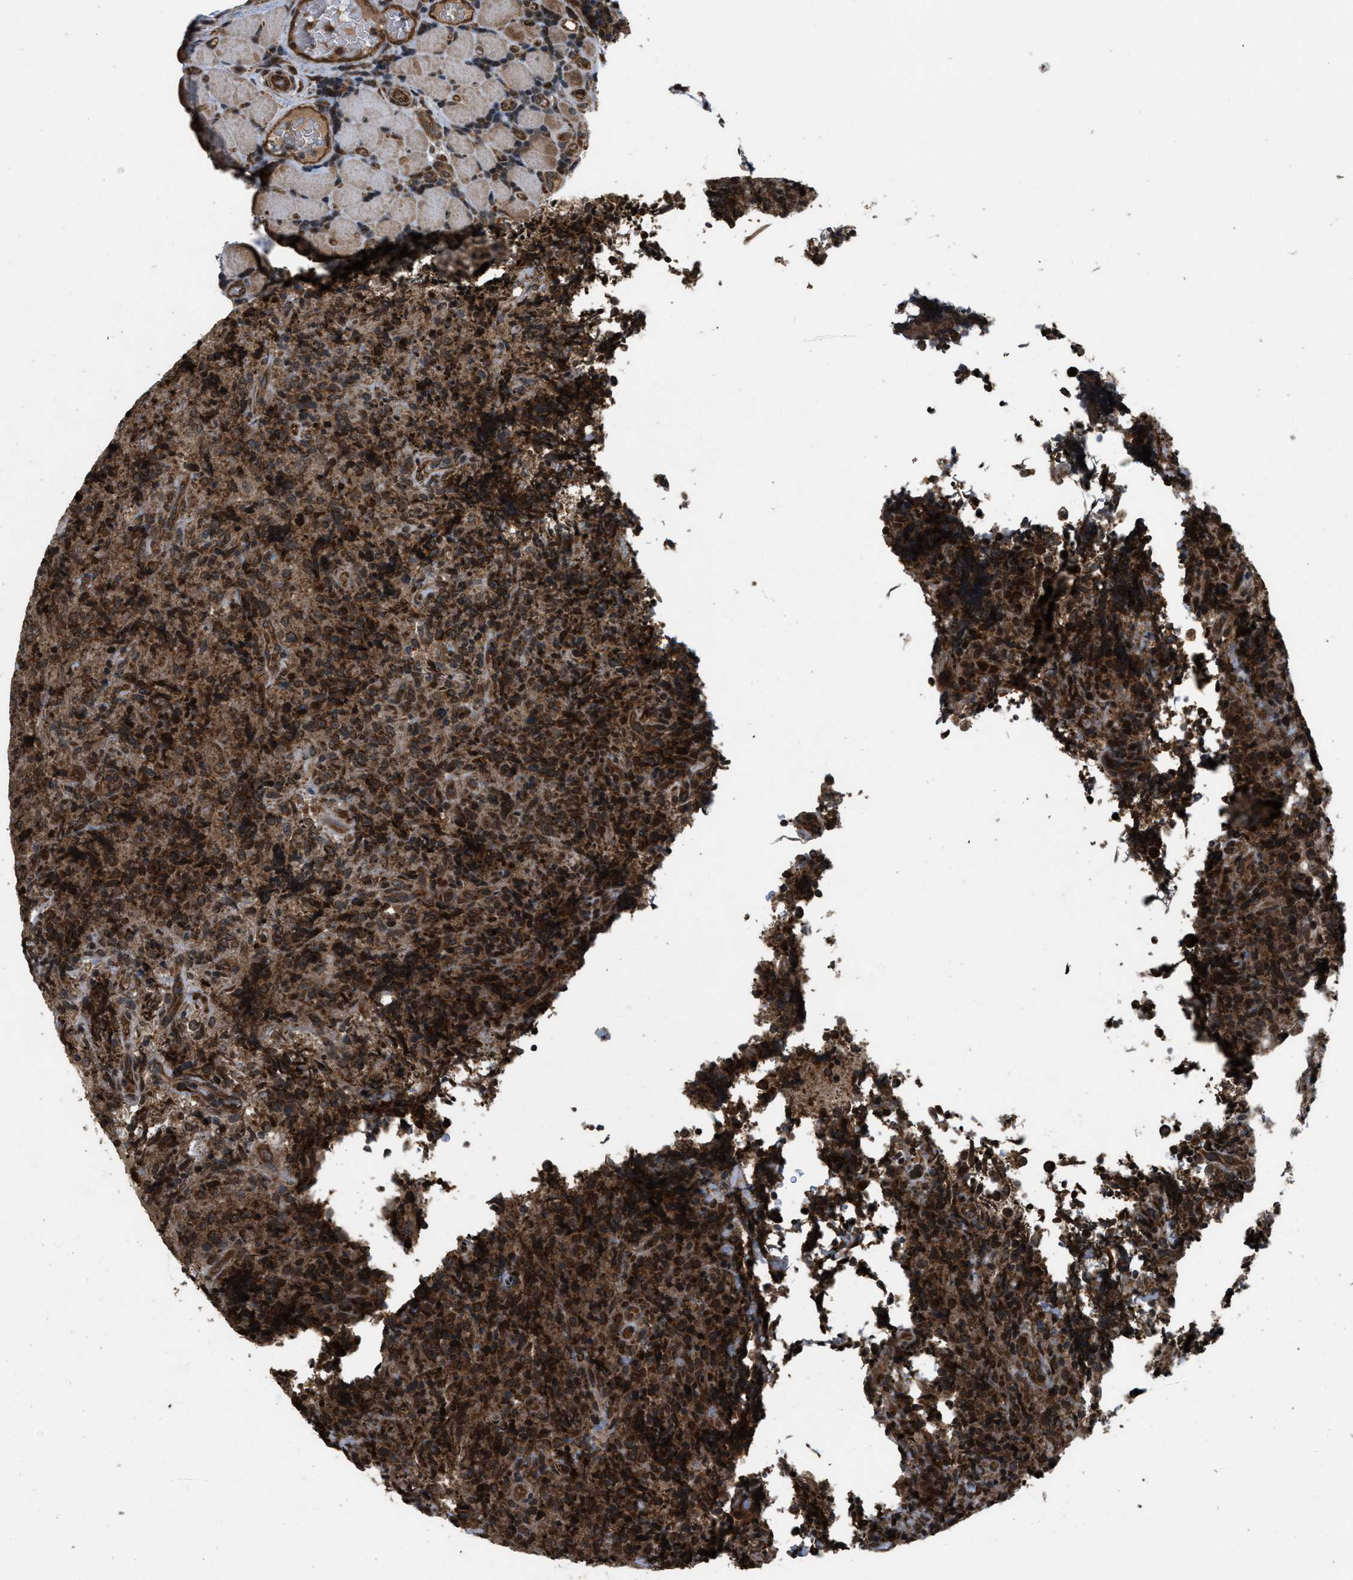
{"staining": {"intensity": "strong", "quantity": ">75%", "location": "cytoplasmic/membranous,nuclear"}, "tissue": "lymphoma", "cell_type": "Tumor cells", "image_type": "cancer", "snomed": [{"axis": "morphology", "description": "Malignant lymphoma, non-Hodgkin's type, High grade"}, {"axis": "topography", "description": "Tonsil"}], "caption": "Protein staining of lymphoma tissue demonstrates strong cytoplasmic/membranous and nuclear expression in approximately >75% of tumor cells.", "gene": "SPTLC1", "patient": {"sex": "female", "age": 36}}